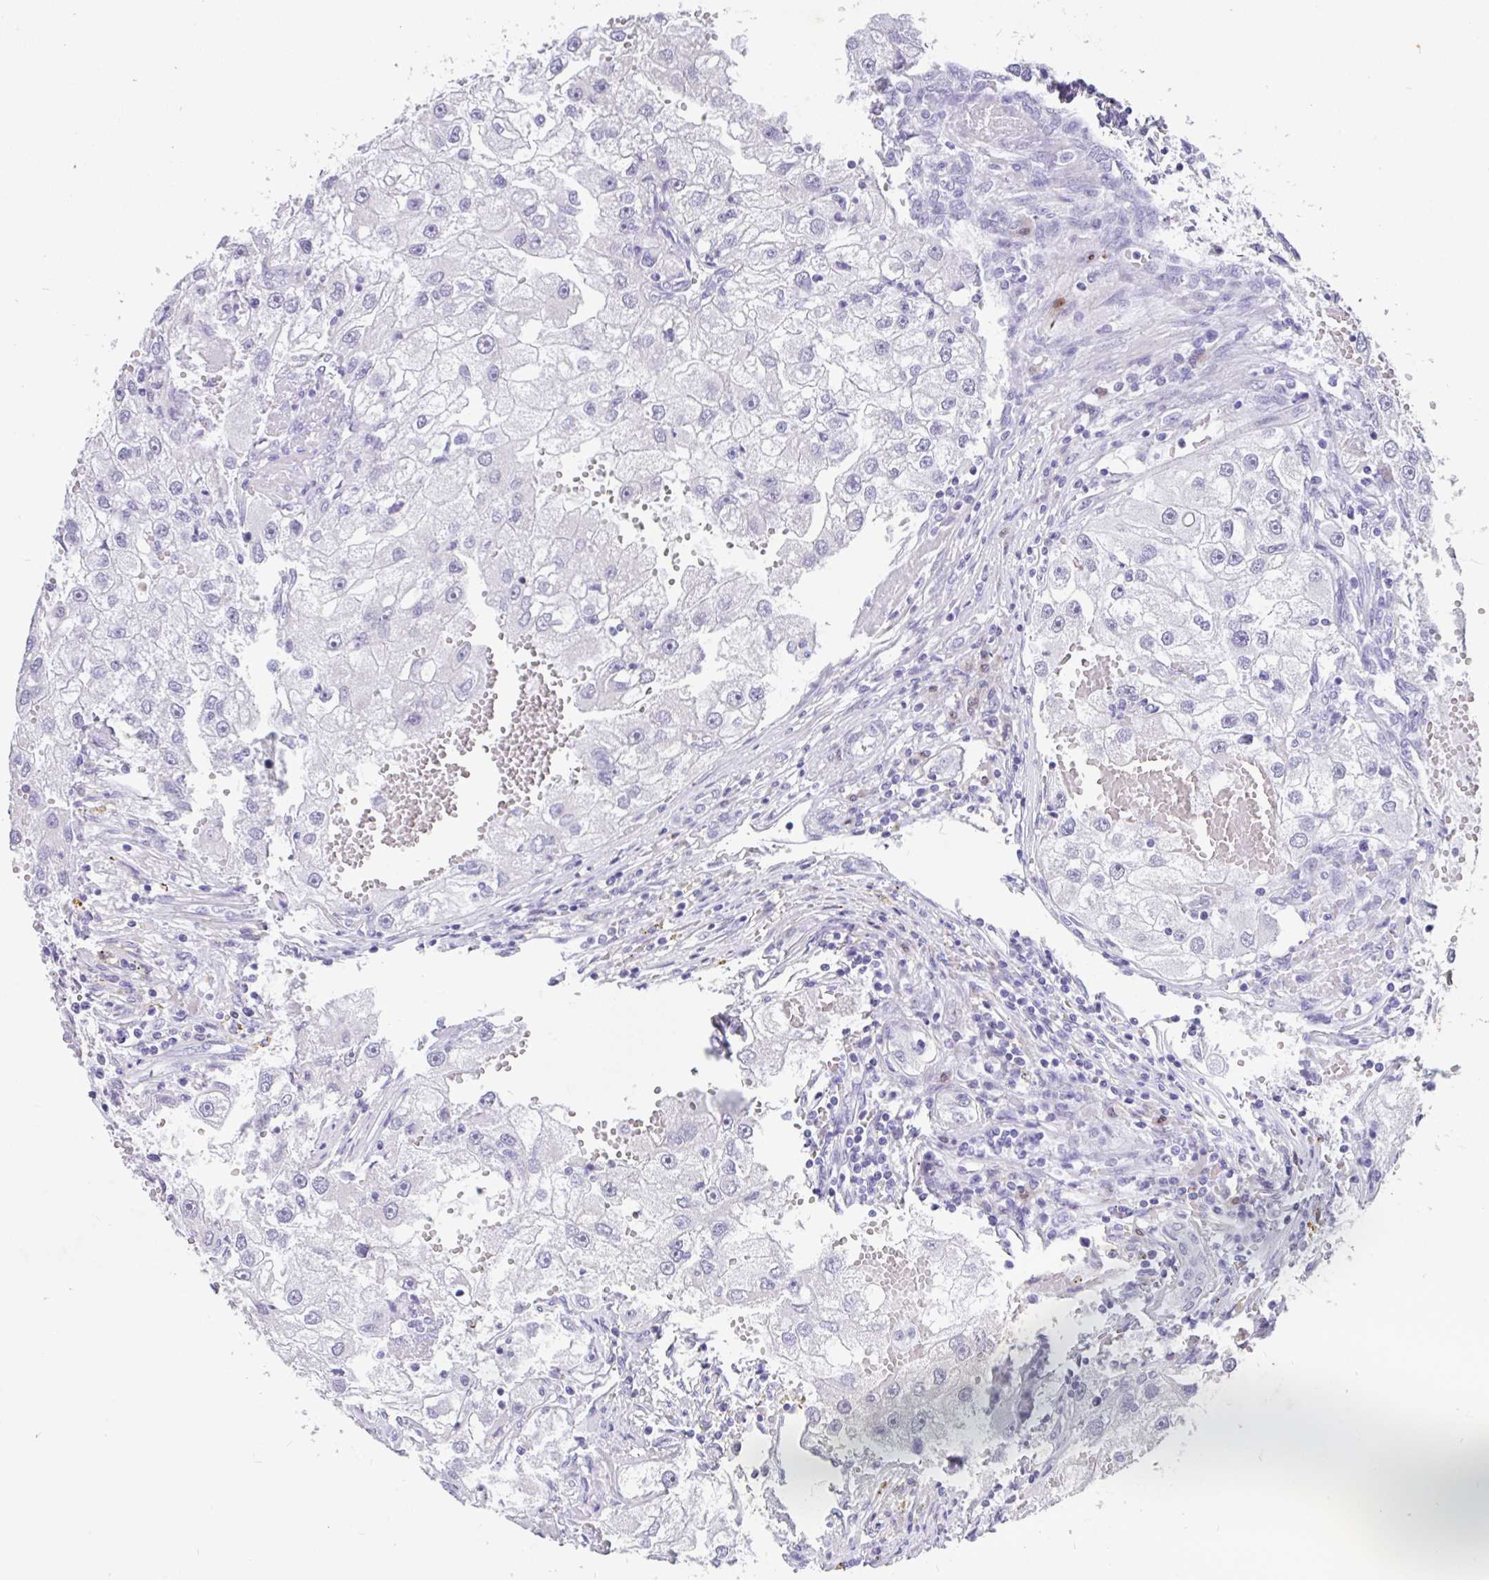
{"staining": {"intensity": "negative", "quantity": "none", "location": "none"}, "tissue": "renal cancer", "cell_type": "Tumor cells", "image_type": "cancer", "snomed": [{"axis": "morphology", "description": "Adenocarcinoma, NOS"}, {"axis": "topography", "description": "Kidney"}], "caption": "Tumor cells are negative for protein expression in human adenocarcinoma (renal). The staining was performed using DAB to visualize the protein expression in brown, while the nuclei were stained in blue with hematoxylin (Magnification: 20x).", "gene": "EML5", "patient": {"sex": "male", "age": 63}}